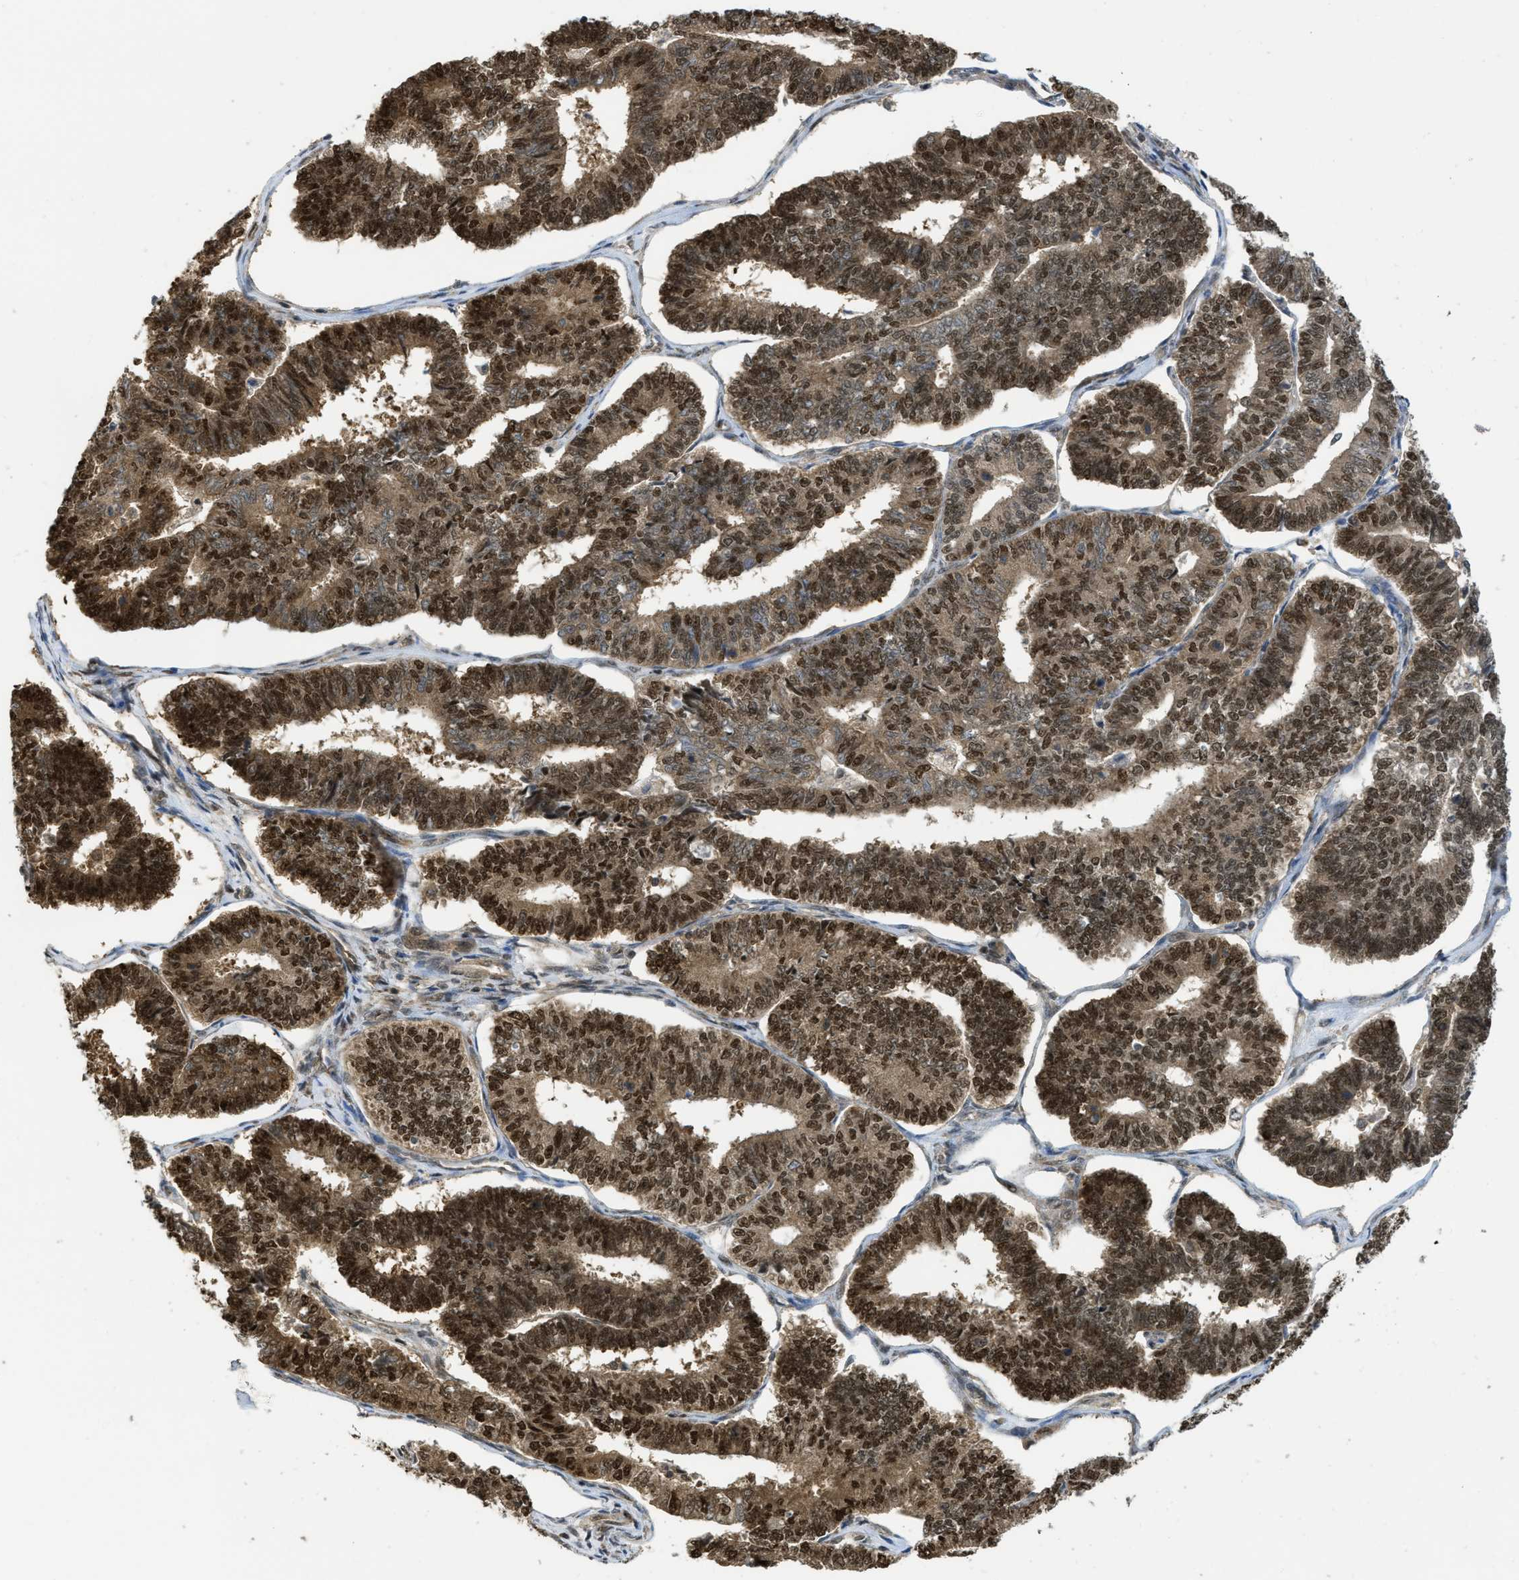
{"staining": {"intensity": "strong", "quantity": ">75%", "location": "cytoplasmic/membranous,nuclear"}, "tissue": "endometrial cancer", "cell_type": "Tumor cells", "image_type": "cancer", "snomed": [{"axis": "morphology", "description": "Adenocarcinoma, NOS"}, {"axis": "topography", "description": "Endometrium"}], "caption": "Protein staining by immunohistochemistry (IHC) demonstrates strong cytoplasmic/membranous and nuclear expression in approximately >75% of tumor cells in endometrial cancer (adenocarcinoma). The protein of interest is stained brown, and the nuclei are stained in blue (DAB IHC with brightfield microscopy, high magnification).", "gene": "TACC1", "patient": {"sex": "female", "age": 70}}